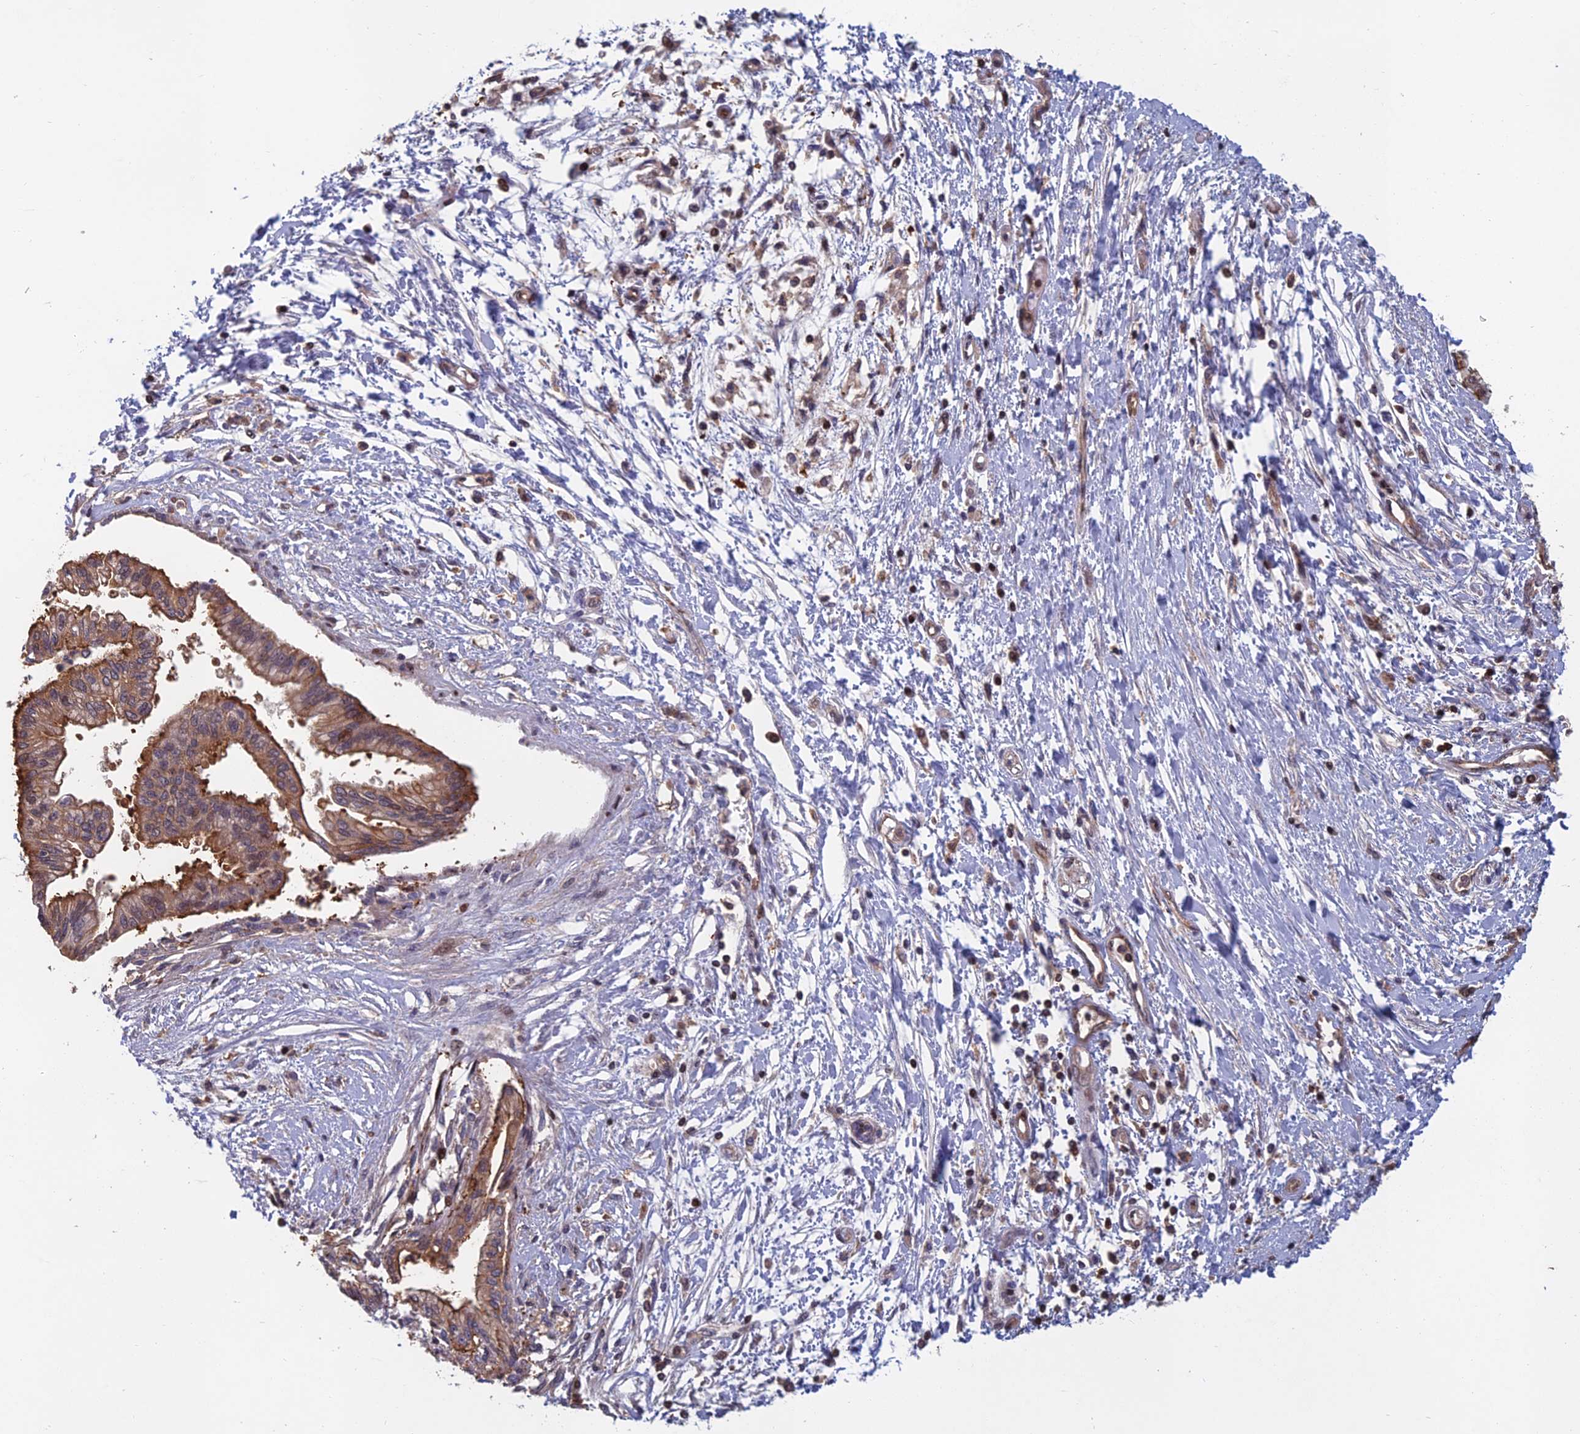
{"staining": {"intensity": "moderate", "quantity": ">75%", "location": "cytoplasmic/membranous"}, "tissue": "pancreatic cancer", "cell_type": "Tumor cells", "image_type": "cancer", "snomed": [{"axis": "morphology", "description": "Adenocarcinoma, NOS"}, {"axis": "topography", "description": "Pancreas"}], "caption": "High-magnification brightfield microscopy of adenocarcinoma (pancreatic) stained with DAB (brown) and counterstained with hematoxylin (blue). tumor cells exhibit moderate cytoplasmic/membranous staining is appreciated in approximately>75% of cells.", "gene": "C15orf62", "patient": {"sex": "male", "age": 46}}